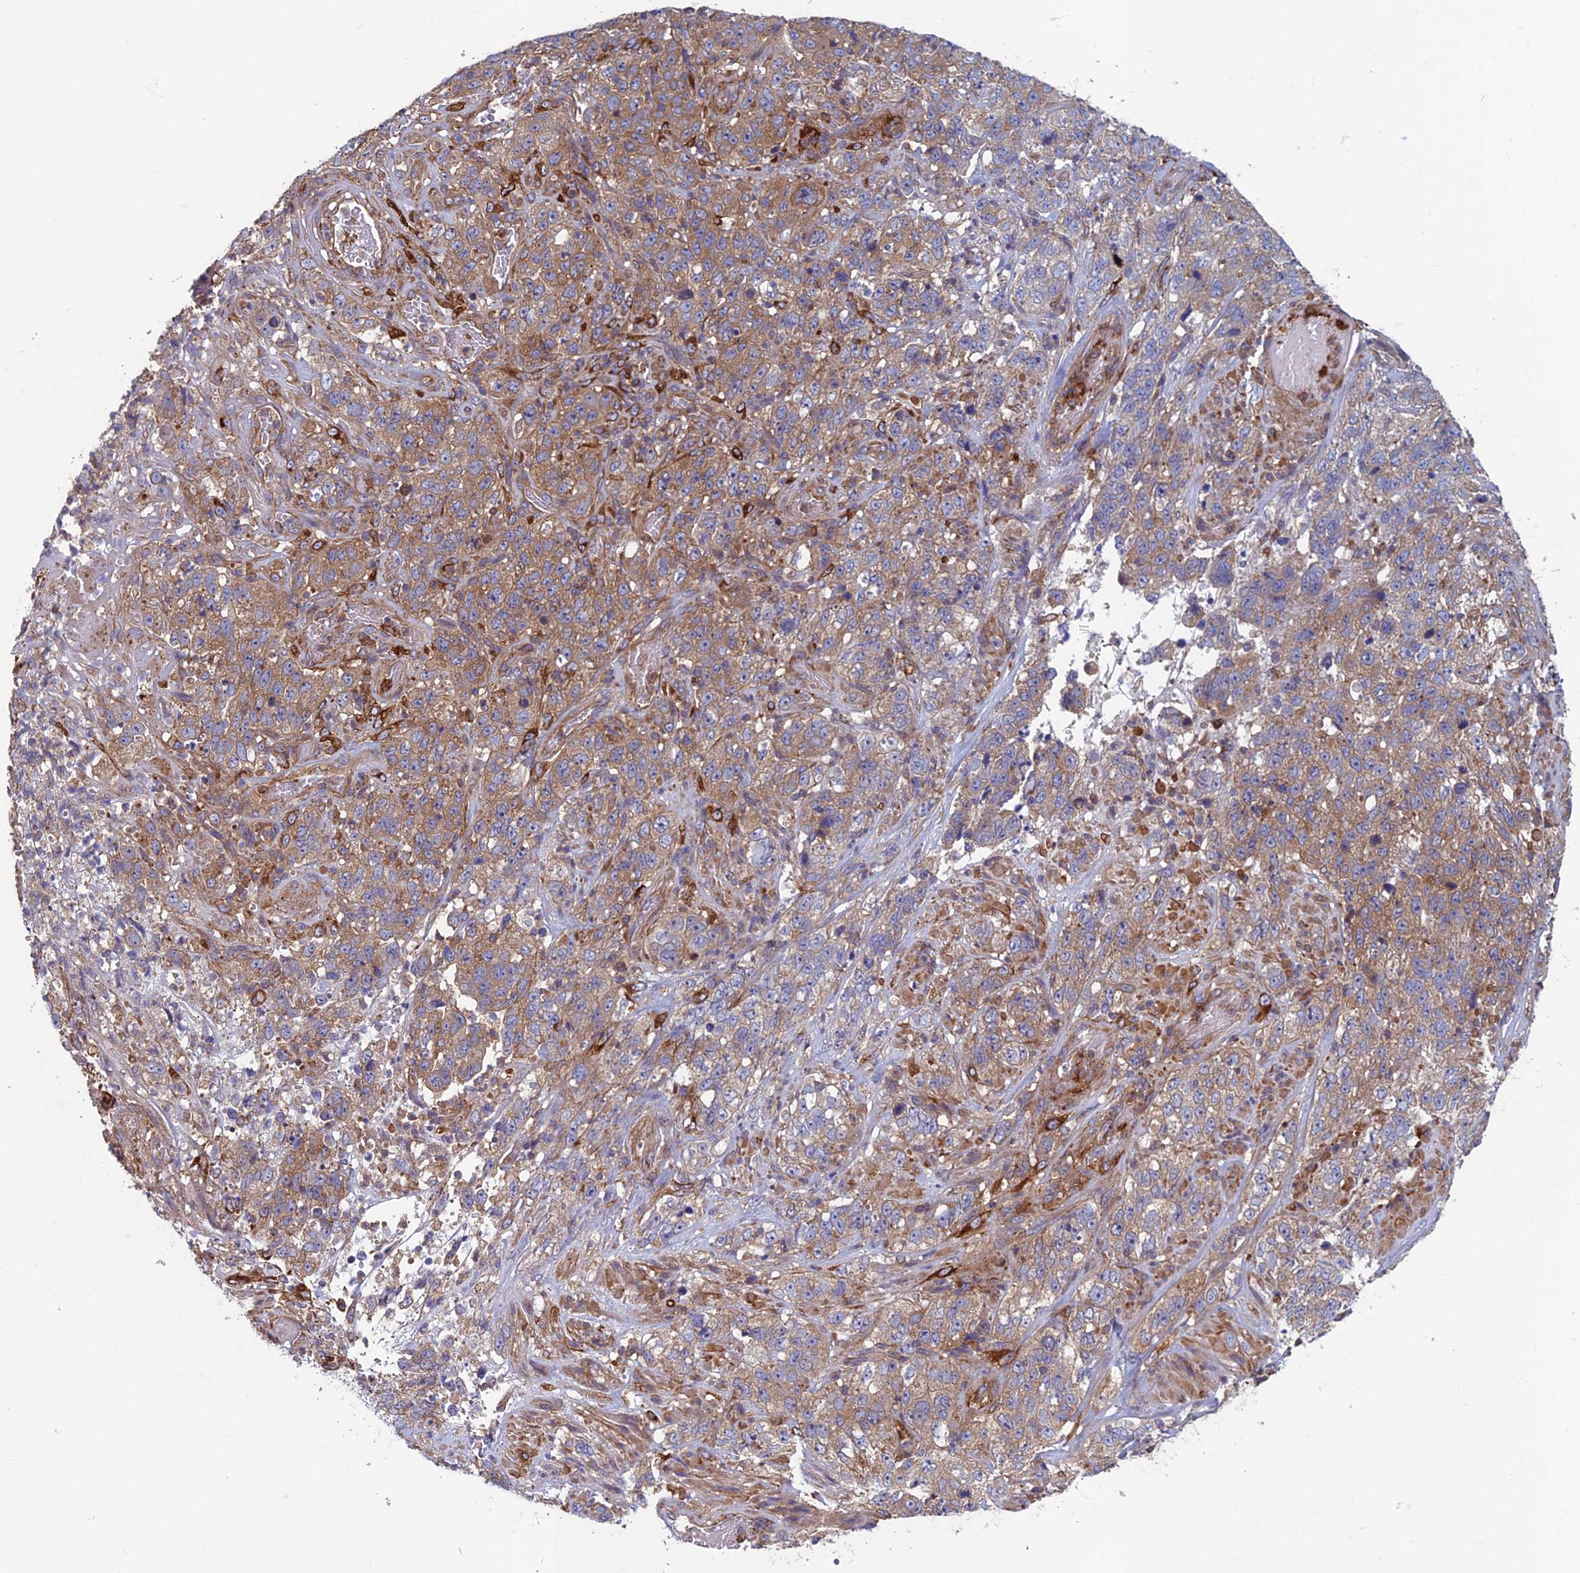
{"staining": {"intensity": "moderate", "quantity": ">75%", "location": "cytoplasmic/membranous"}, "tissue": "stomach cancer", "cell_type": "Tumor cells", "image_type": "cancer", "snomed": [{"axis": "morphology", "description": "Adenocarcinoma, NOS"}, {"axis": "topography", "description": "Stomach"}], "caption": "This histopathology image reveals immunohistochemistry (IHC) staining of human stomach cancer (adenocarcinoma), with medium moderate cytoplasmic/membranous staining in about >75% of tumor cells.", "gene": "DNM1L", "patient": {"sex": "male", "age": 48}}